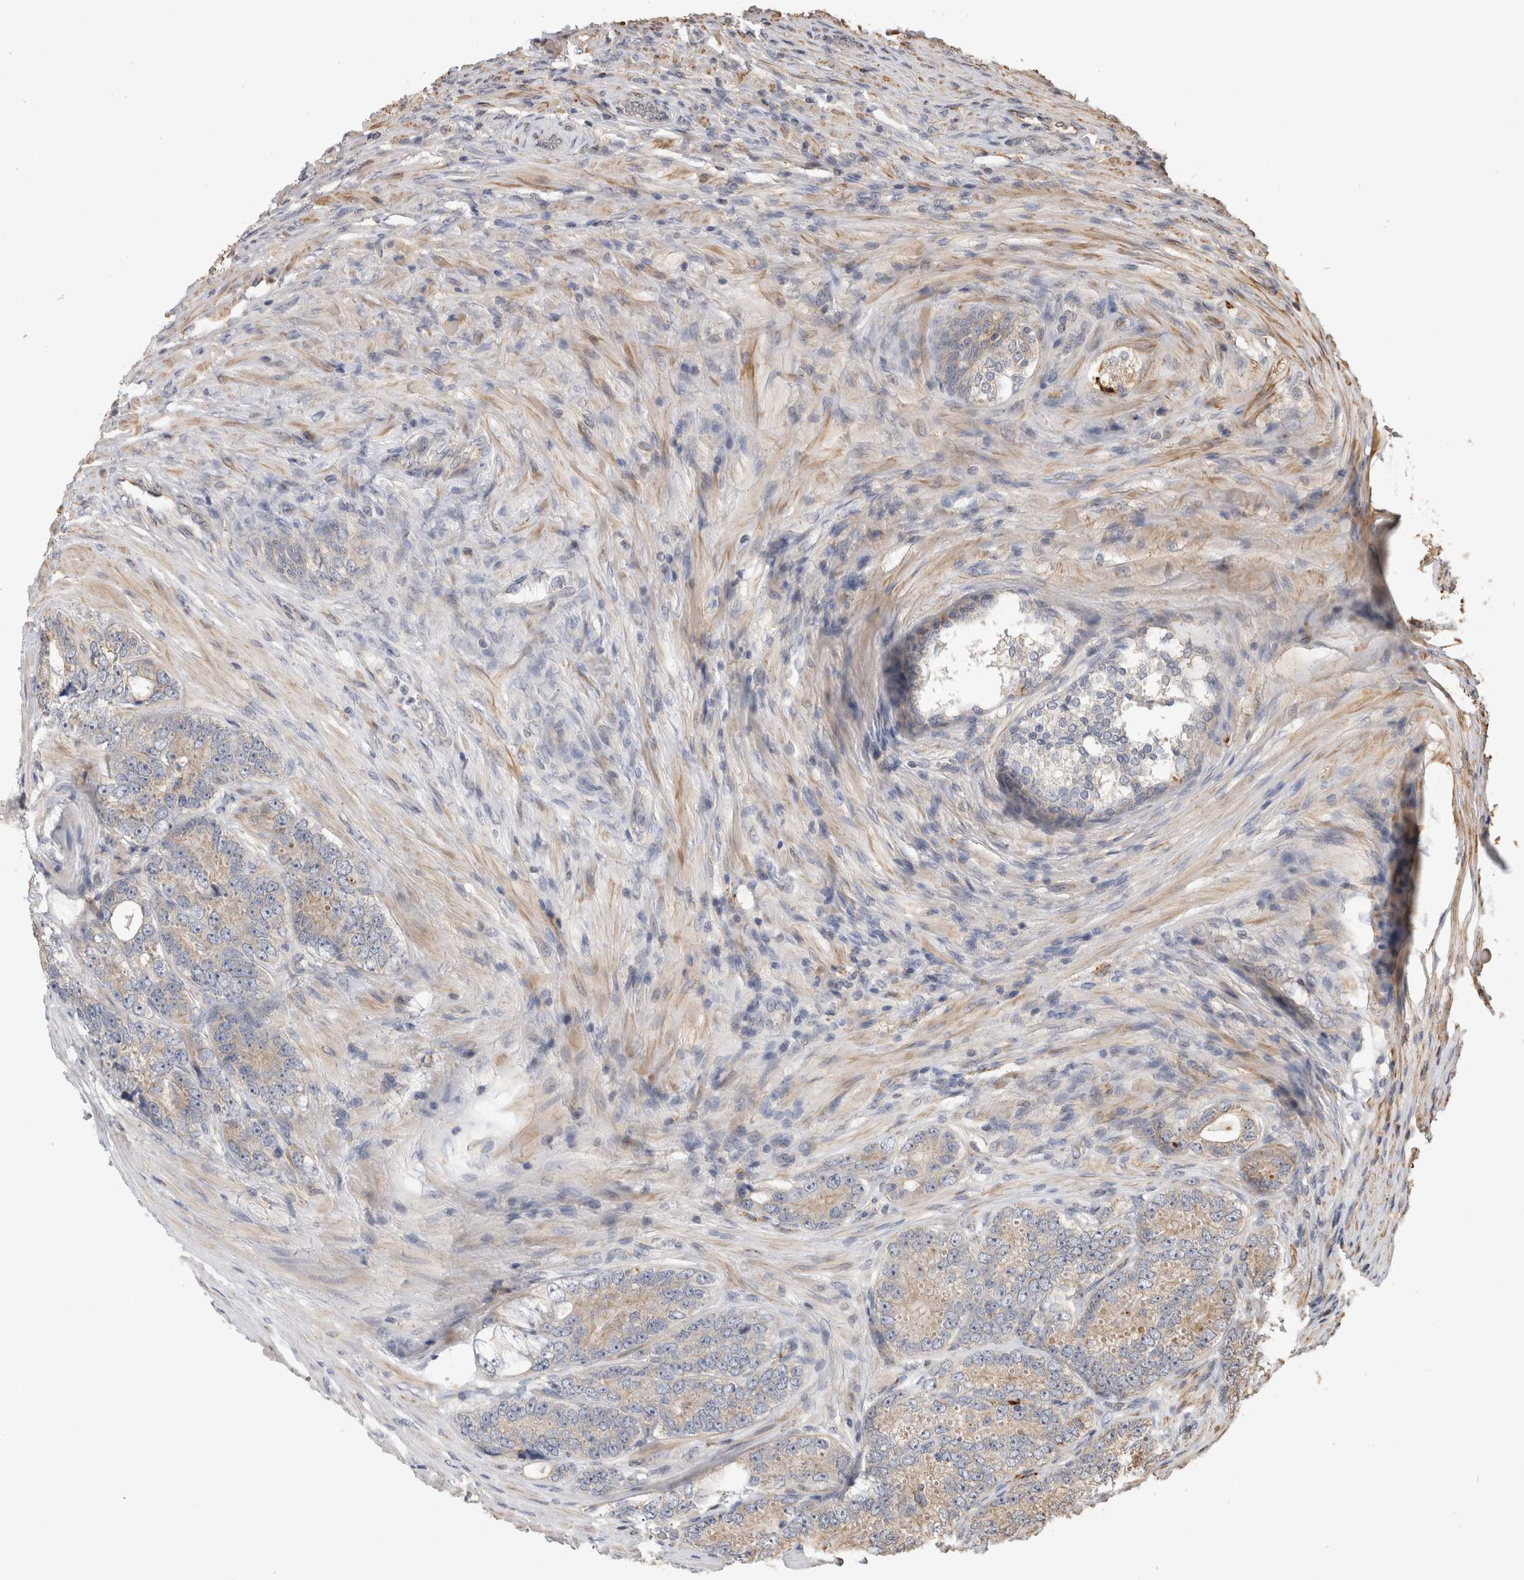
{"staining": {"intensity": "weak", "quantity": ">75%", "location": "cytoplasmic/membranous"}, "tissue": "prostate cancer", "cell_type": "Tumor cells", "image_type": "cancer", "snomed": [{"axis": "morphology", "description": "Adenocarcinoma, High grade"}, {"axis": "topography", "description": "Prostate"}], "caption": "This is an image of IHC staining of prostate cancer, which shows weak expression in the cytoplasmic/membranous of tumor cells.", "gene": "CLIP1", "patient": {"sex": "male", "age": 56}}